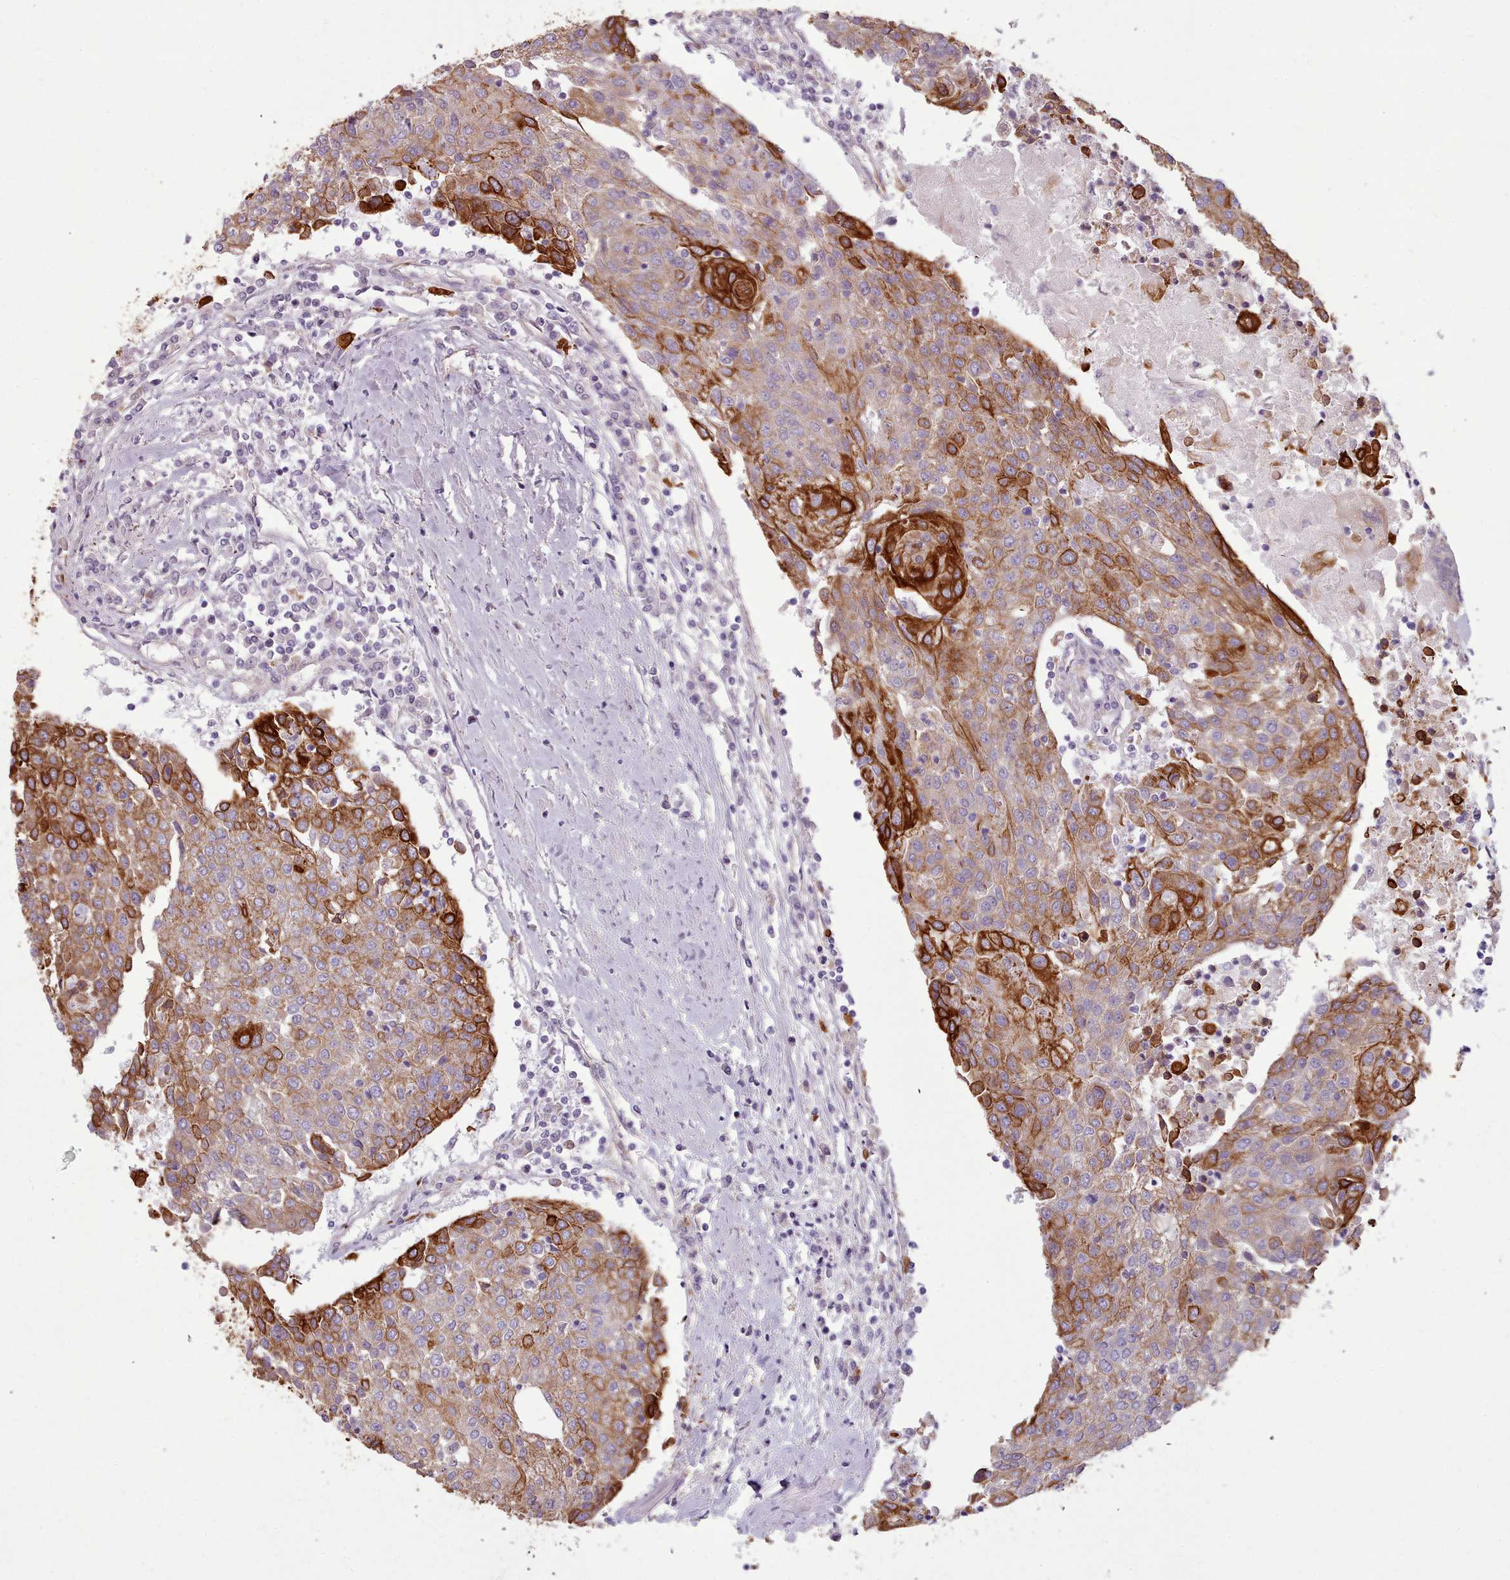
{"staining": {"intensity": "strong", "quantity": "25%-75%", "location": "cytoplasmic/membranous"}, "tissue": "urothelial cancer", "cell_type": "Tumor cells", "image_type": "cancer", "snomed": [{"axis": "morphology", "description": "Urothelial carcinoma, High grade"}, {"axis": "topography", "description": "Urinary bladder"}], "caption": "There is high levels of strong cytoplasmic/membranous expression in tumor cells of urothelial cancer, as demonstrated by immunohistochemical staining (brown color).", "gene": "PLD4", "patient": {"sex": "female", "age": 85}}